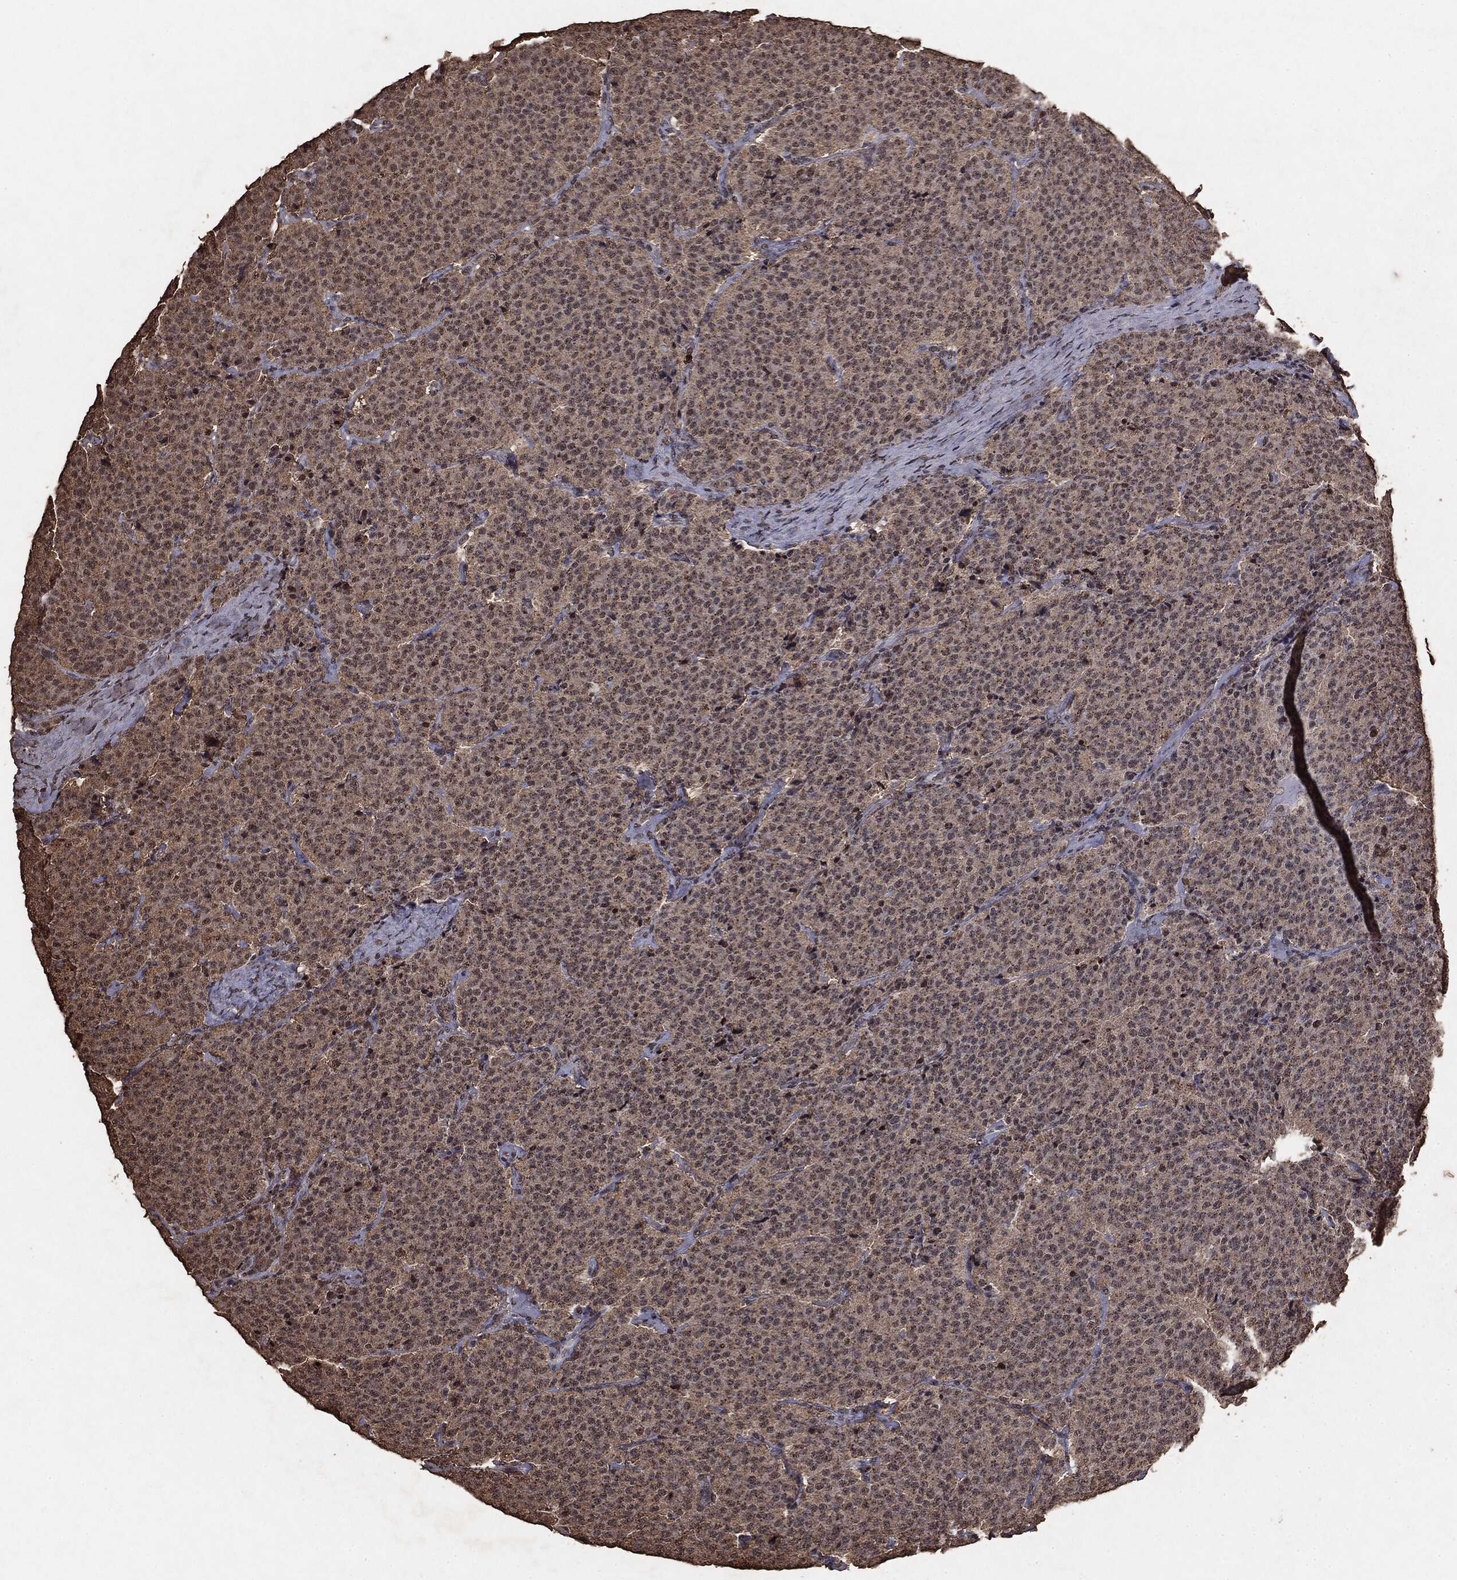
{"staining": {"intensity": "negative", "quantity": "none", "location": "none"}, "tissue": "carcinoid", "cell_type": "Tumor cells", "image_type": "cancer", "snomed": [{"axis": "morphology", "description": "Carcinoid, malignant, NOS"}, {"axis": "topography", "description": "Small intestine"}], "caption": "Immunohistochemistry of carcinoid displays no positivity in tumor cells. (DAB immunohistochemistry (IHC), high magnification).", "gene": "RAD18", "patient": {"sex": "female", "age": 58}}